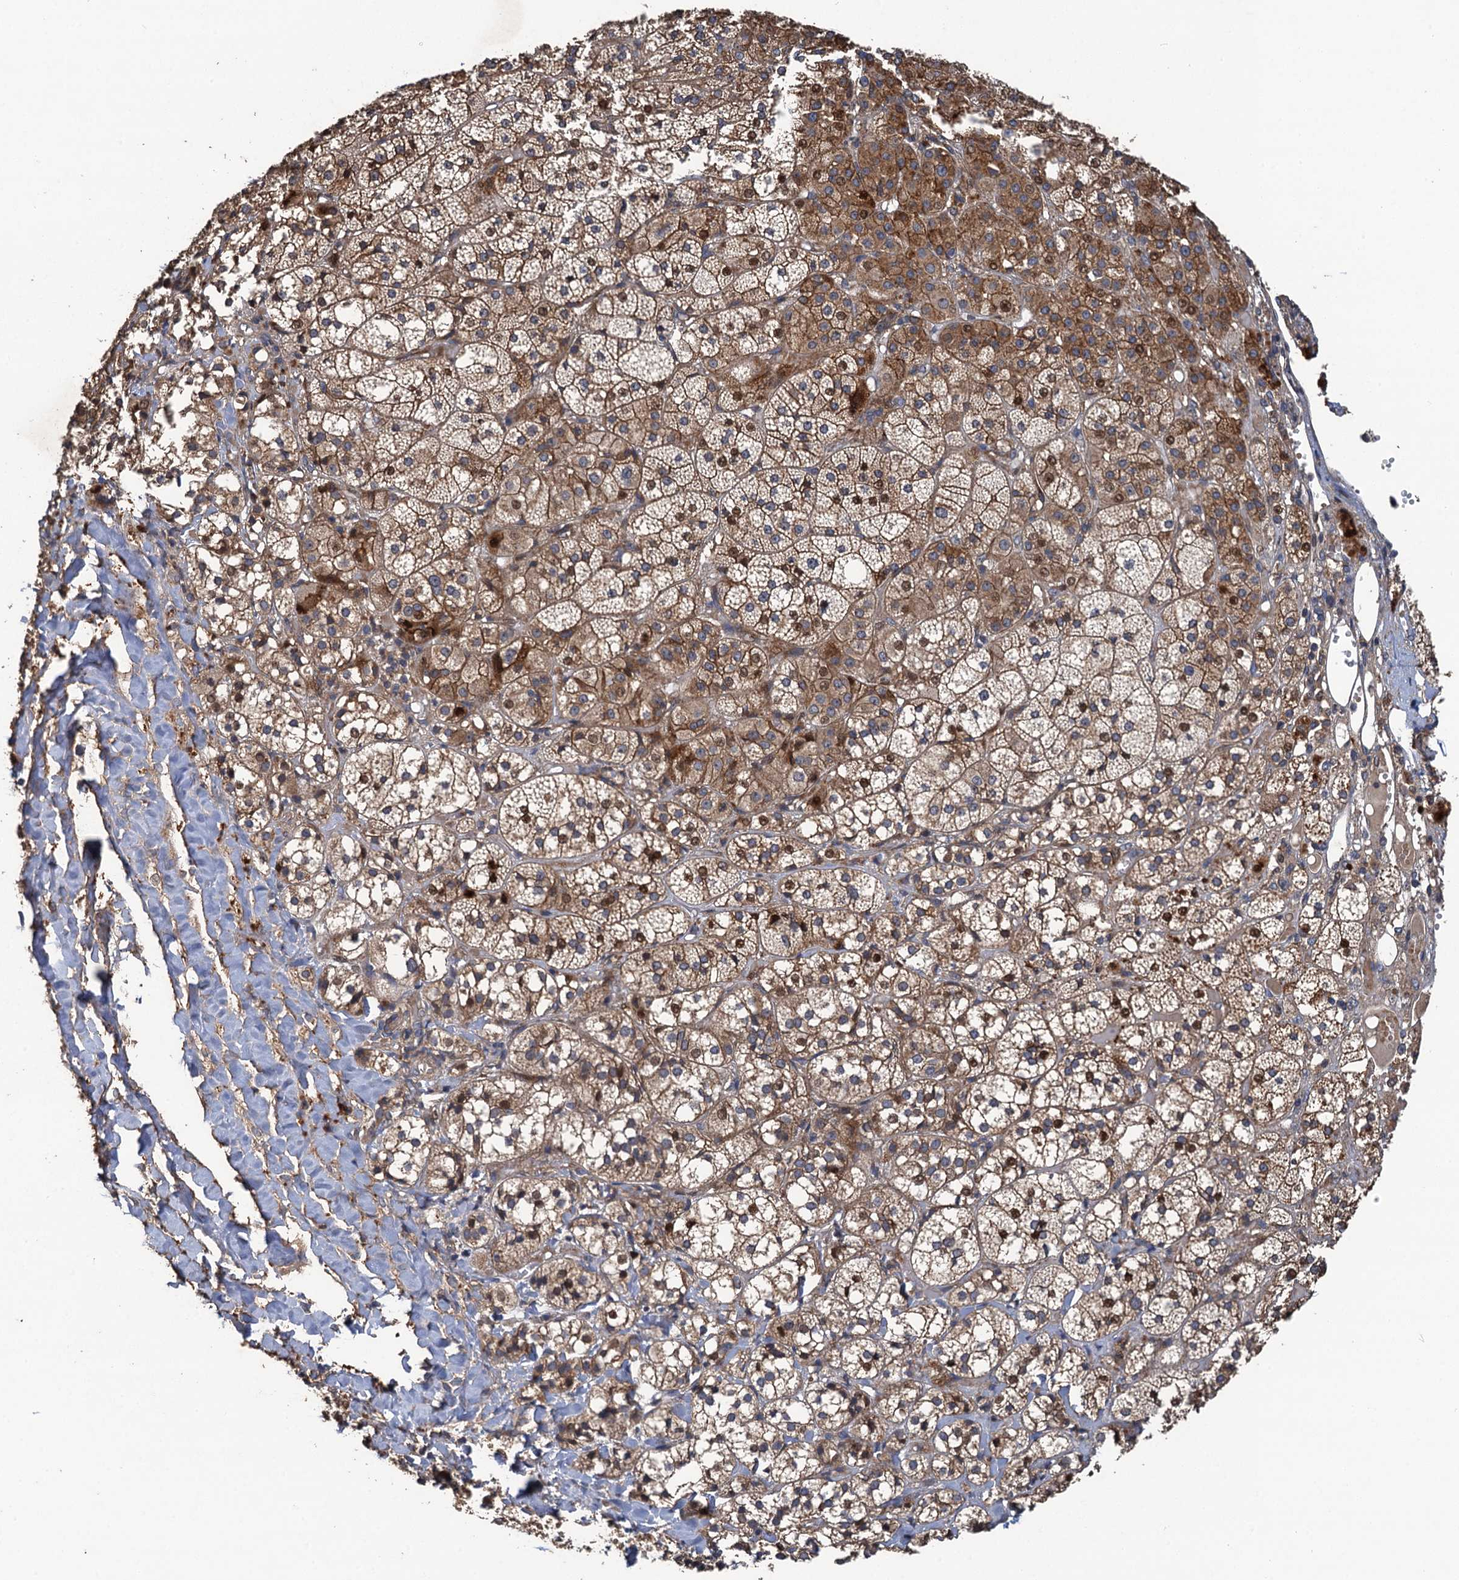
{"staining": {"intensity": "moderate", "quantity": ">75%", "location": "cytoplasmic/membranous,nuclear"}, "tissue": "adrenal gland", "cell_type": "Glandular cells", "image_type": "normal", "snomed": [{"axis": "morphology", "description": "Normal tissue, NOS"}, {"axis": "topography", "description": "Adrenal gland"}], "caption": "The image displays a brown stain indicating the presence of a protein in the cytoplasmic/membranous,nuclear of glandular cells in adrenal gland. (Brightfield microscopy of DAB IHC at high magnification).", "gene": "TMEM39B", "patient": {"sex": "female", "age": 61}}